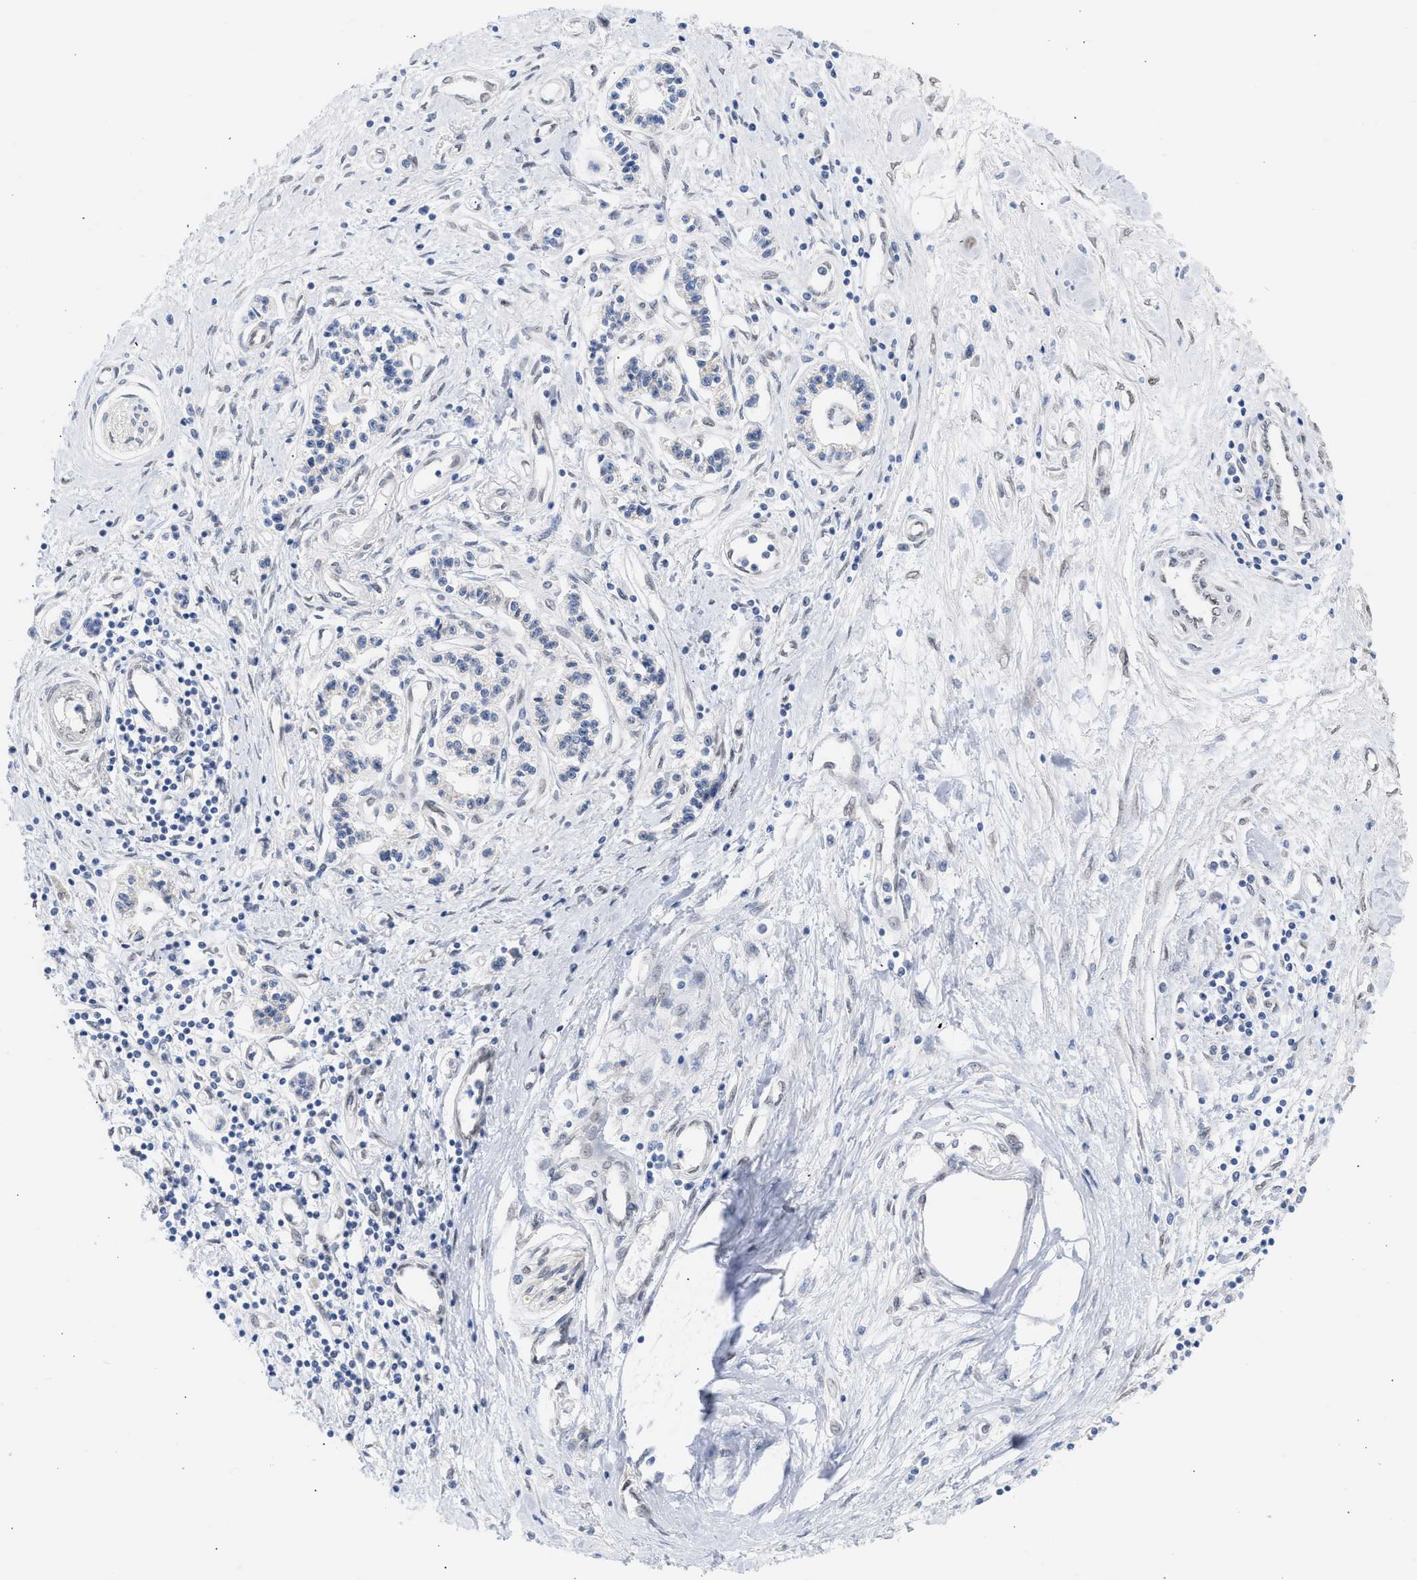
{"staining": {"intensity": "negative", "quantity": "none", "location": "none"}, "tissue": "pancreatic cancer", "cell_type": "Tumor cells", "image_type": "cancer", "snomed": [{"axis": "morphology", "description": "Adenocarcinoma, NOS"}, {"axis": "topography", "description": "Pancreas"}], "caption": "Tumor cells show no significant protein staining in adenocarcinoma (pancreatic).", "gene": "NUP35", "patient": {"sex": "female", "age": 77}}